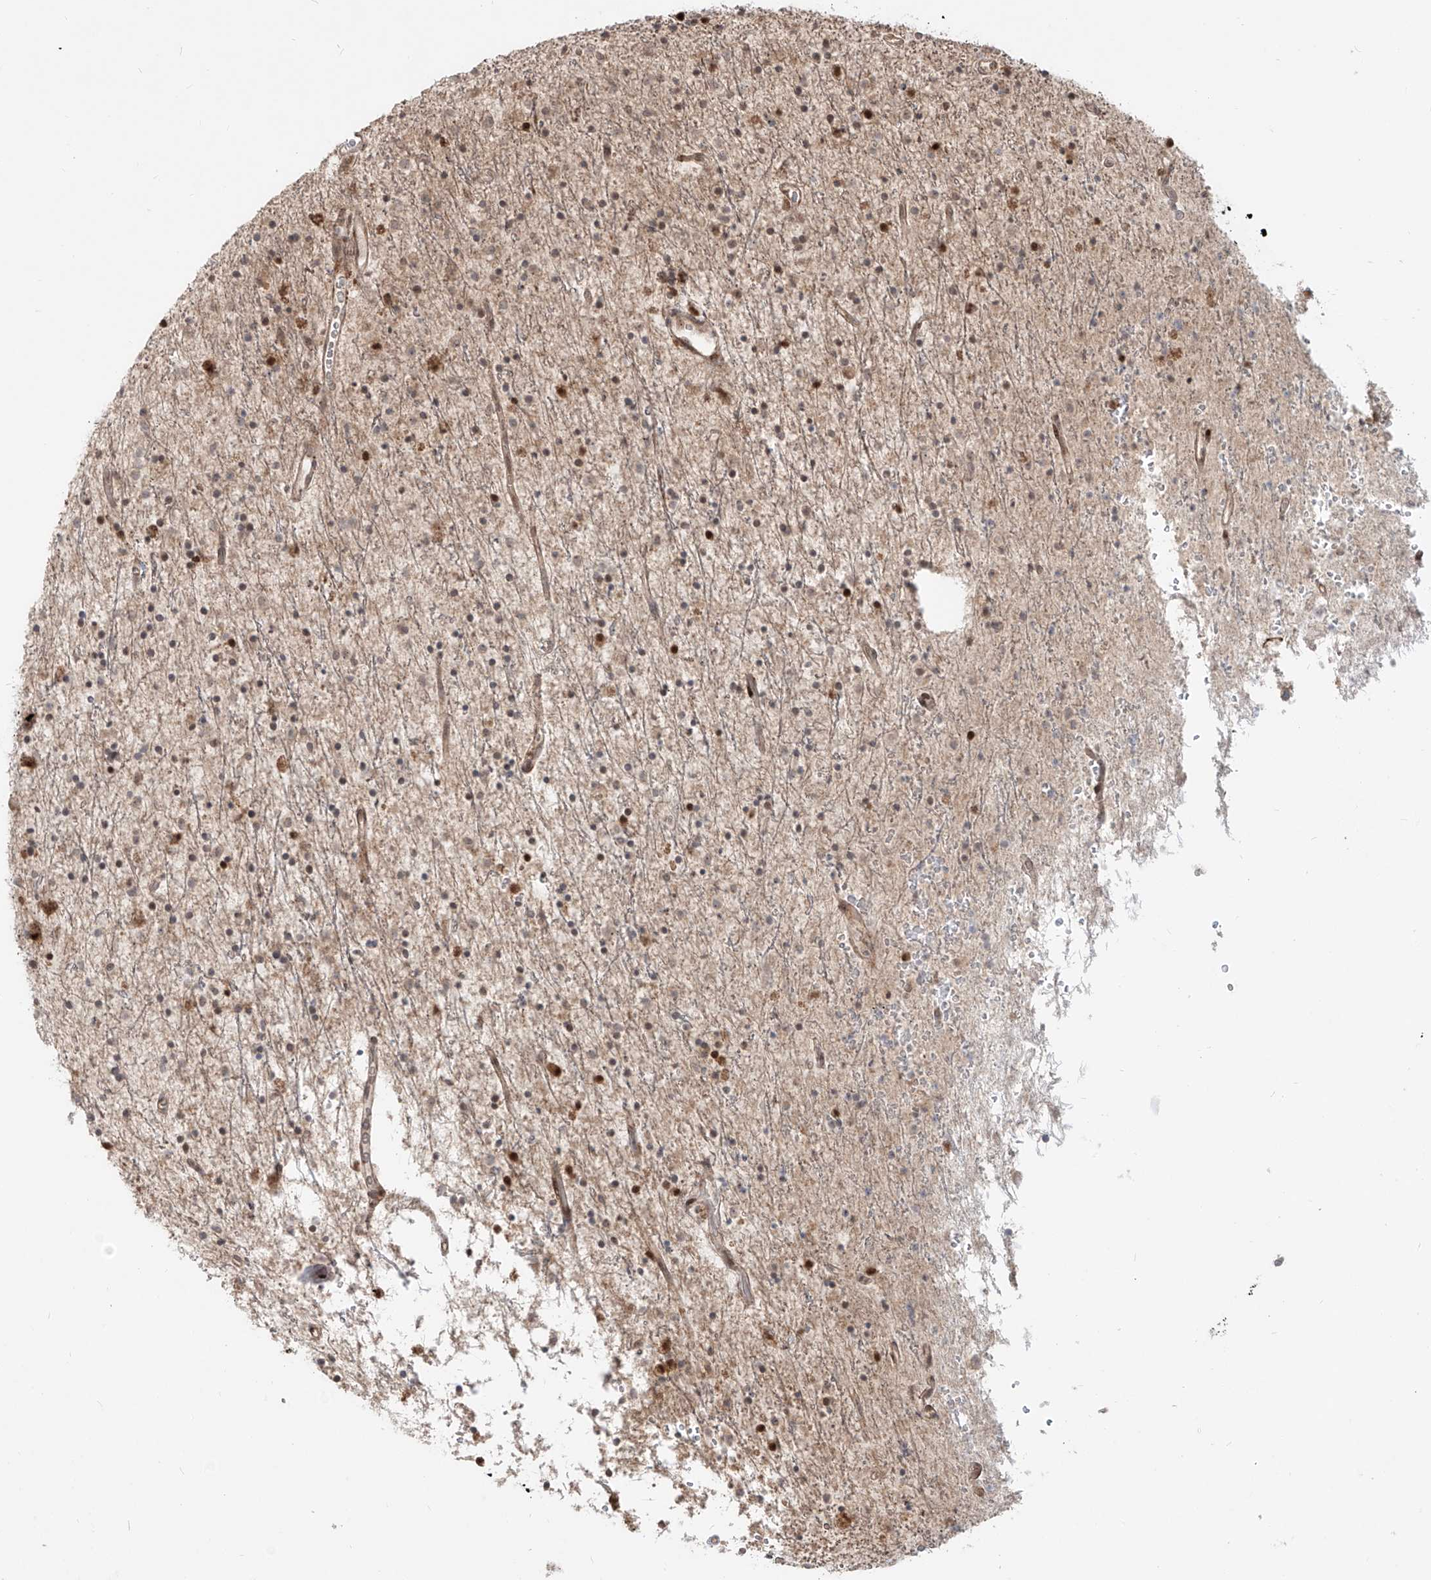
{"staining": {"intensity": "weak", "quantity": "<25%", "location": "nuclear"}, "tissue": "glioma", "cell_type": "Tumor cells", "image_type": "cancer", "snomed": [{"axis": "morphology", "description": "Glioma, malignant, High grade"}, {"axis": "topography", "description": "Brain"}], "caption": "Immunohistochemical staining of human glioma exhibits no significant staining in tumor cells.", "gene": "ZNF710", "patient": {"sex": "male", "age": 34}}